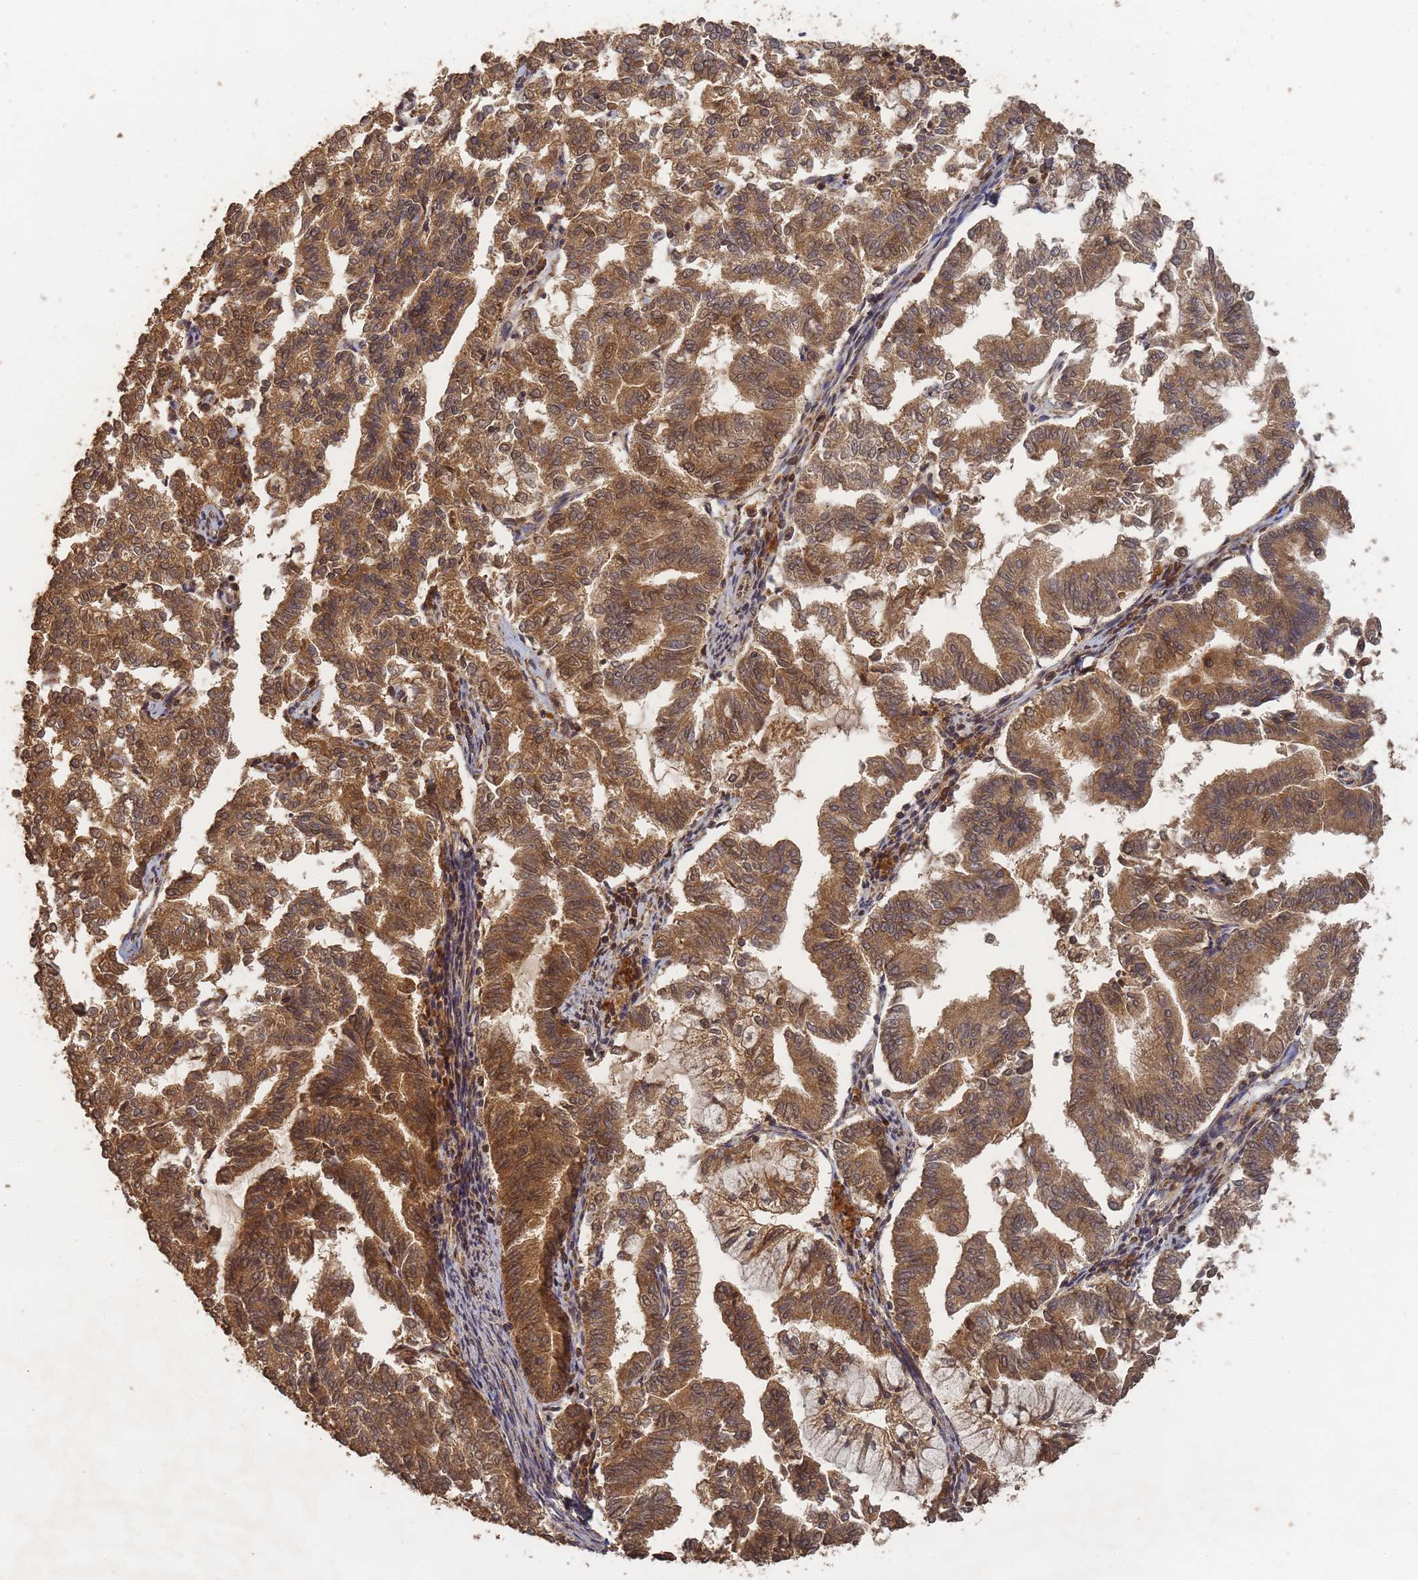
{"staining": {"intensity": "moderate", "quantity": ">75%", "location": "cytoplasmic/membranous,nuclear"}, "tissue": "endometrial cancer", "cell_type": "Tumor cells", "image_type": "cancer", "snomed": [{"axis": "morphology", "description": "Adenocarcinoma, NOS"}, {"axis": "topography", "description": "Endometrium"}], "caption": "Immunohistochemistry micrograph of human adenocarcinoma (endometrial) stained for a protein (brown), which shows medium levels of moderate cytoplasmic/membranous and nuclear positivity in approximately >75% of tumor cells.", "gene": "ALKBH1", "patient": {"sex": "female", "age": 79}}